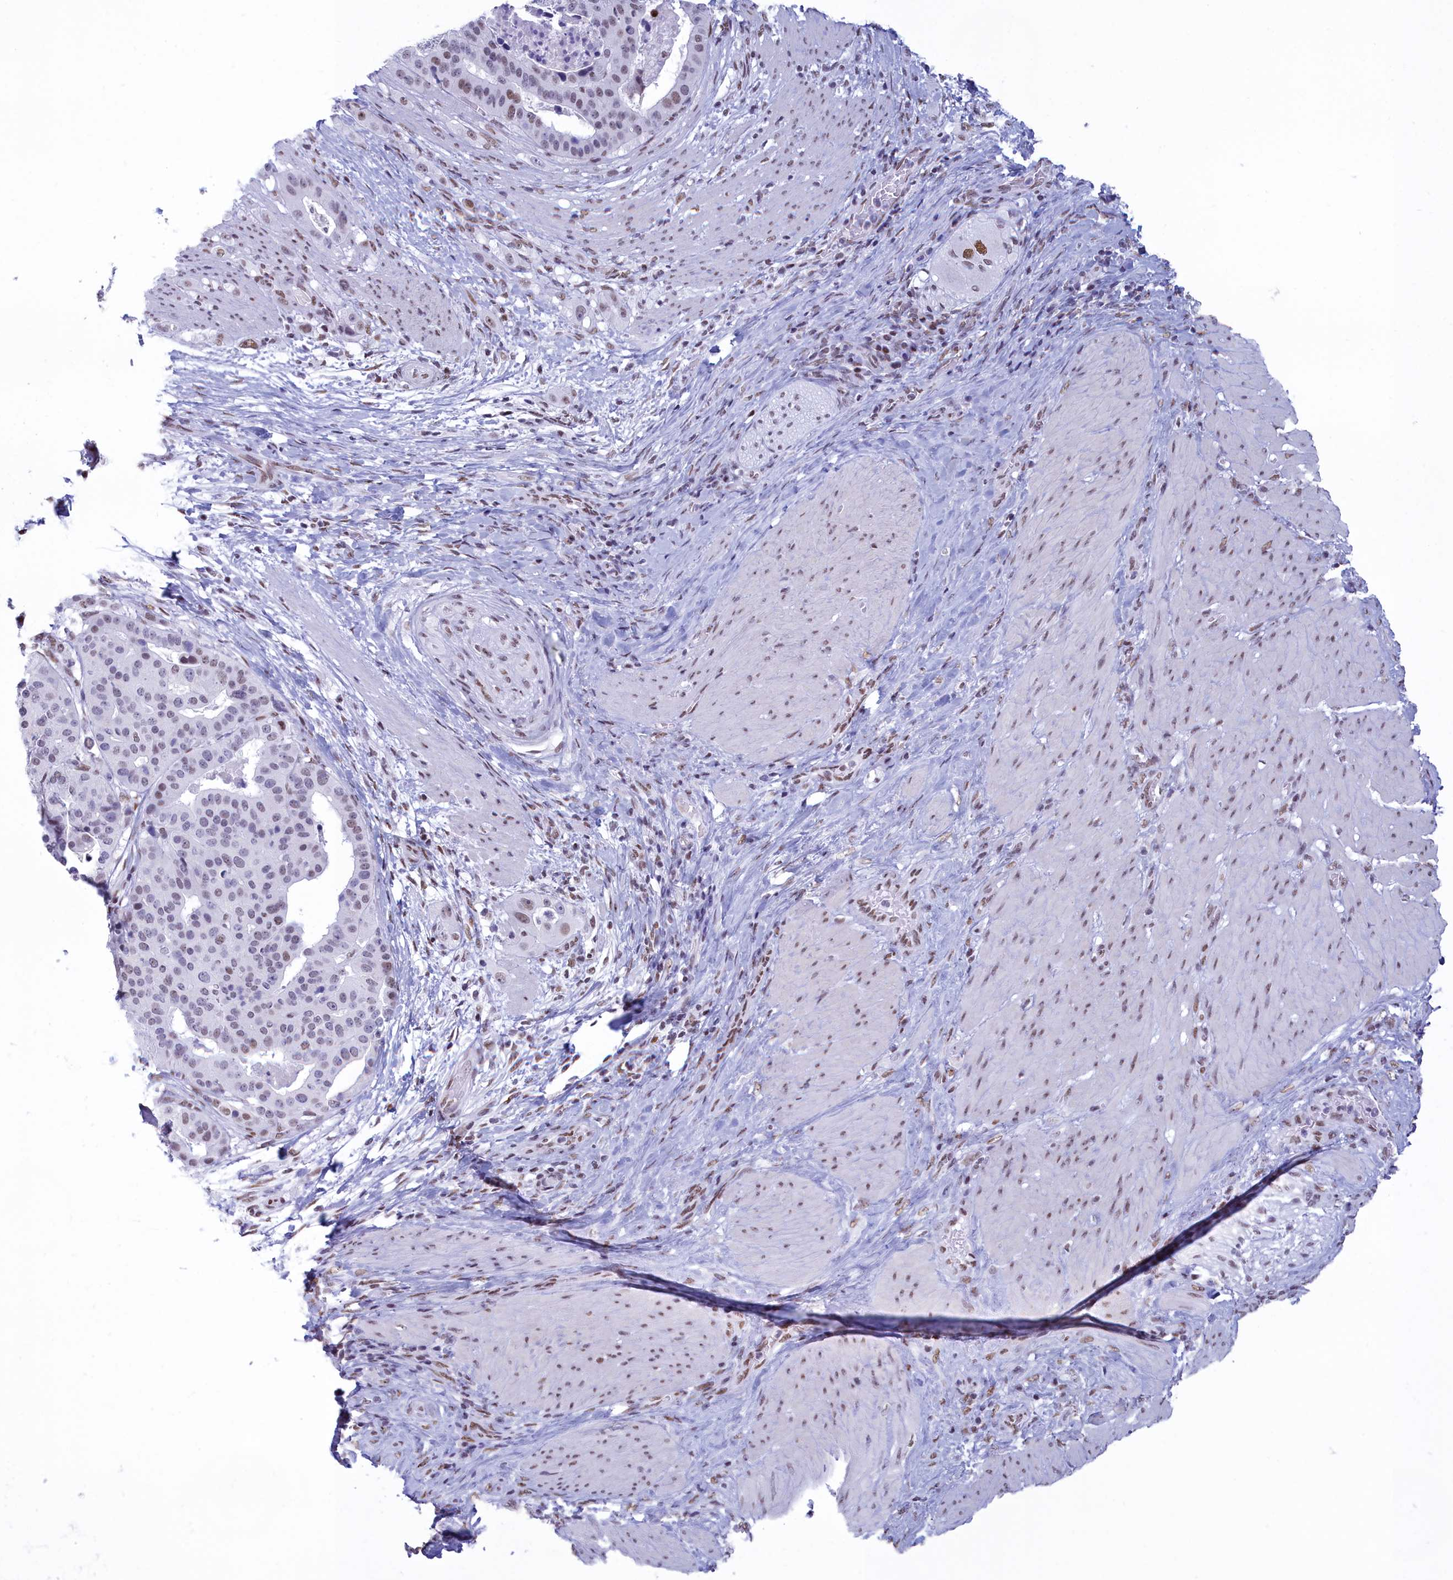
{"staining": {"intensity": "moderate", "quantity": "25%-75%", "location": "nuclear"}, "tissue": "stomach cancer", "cell_type": "Tumor cells", "image_type": "cancer", "snomed": [{"axis": "morphology", "description": "Adenocarcinoma, NOS"}, {"axis": "topography", "description": "Stomach"}], "caption": "This is a photomicrograph of immunohistochemistry staining of stomach cancer, which shows moderate staining in the nuclear of tumor cells.", "gene": "CDC26", "patient": {"sex": "male", "age": 48}}